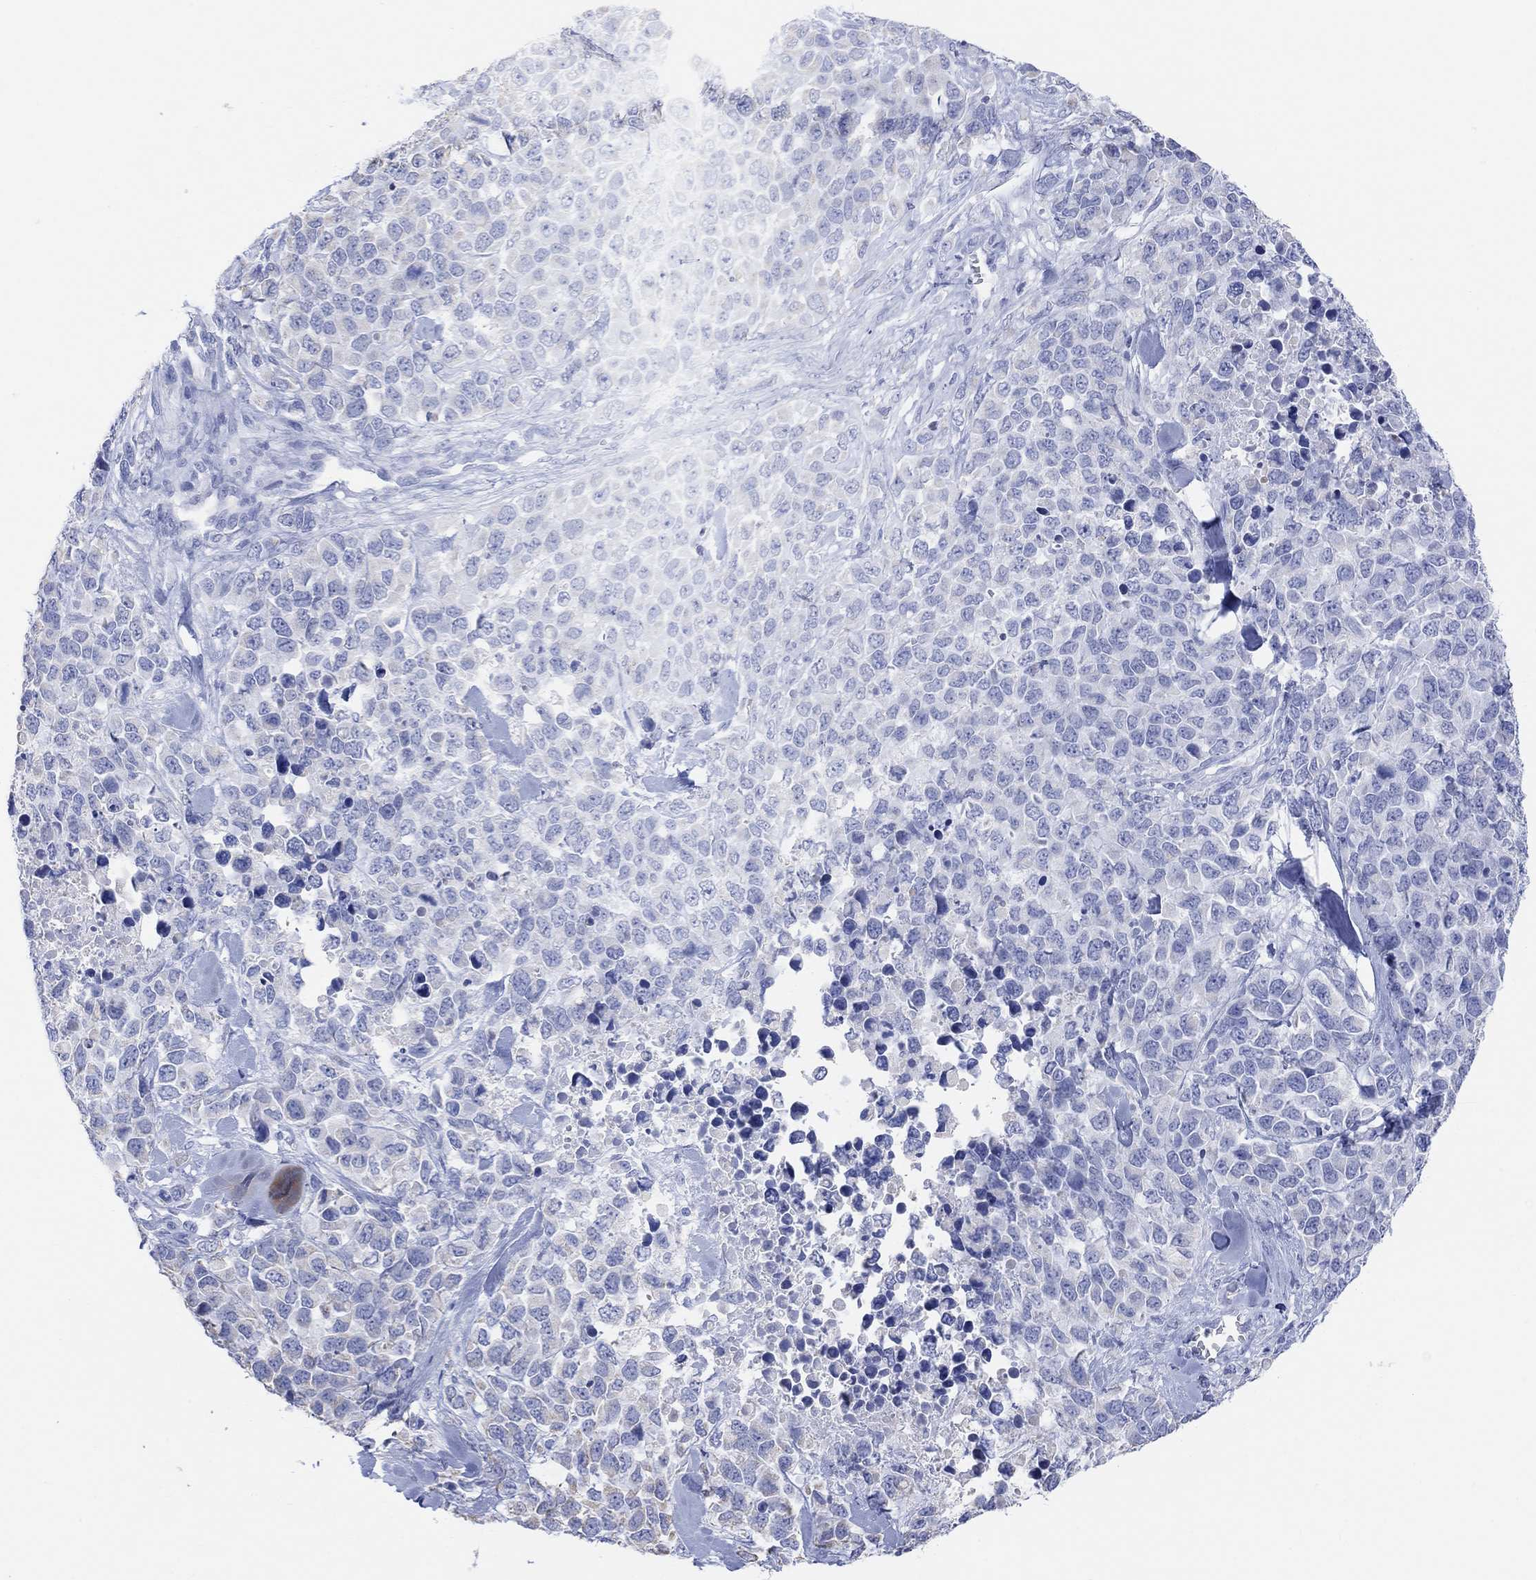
{"staining": {"intensity": "negative", "quantity": "none", "location": "none"}, "tissue": "melanoma", "cell_type": "Tumor cells", "image_type": "cancer", "snomed": [{"axis": "morphology", "description": "Malignant melanoma, Metastatic site"}, {"axis": "topography", "description": "Skin"}], "caption": "The micrograph reveals no staining of tumor cells in malignant melanoma (metastatic site). (Brightfield microscopy of DAB IHC at high magnification).", "gene": "SYT12", "patient": {"sex": "male", "age": 84}}